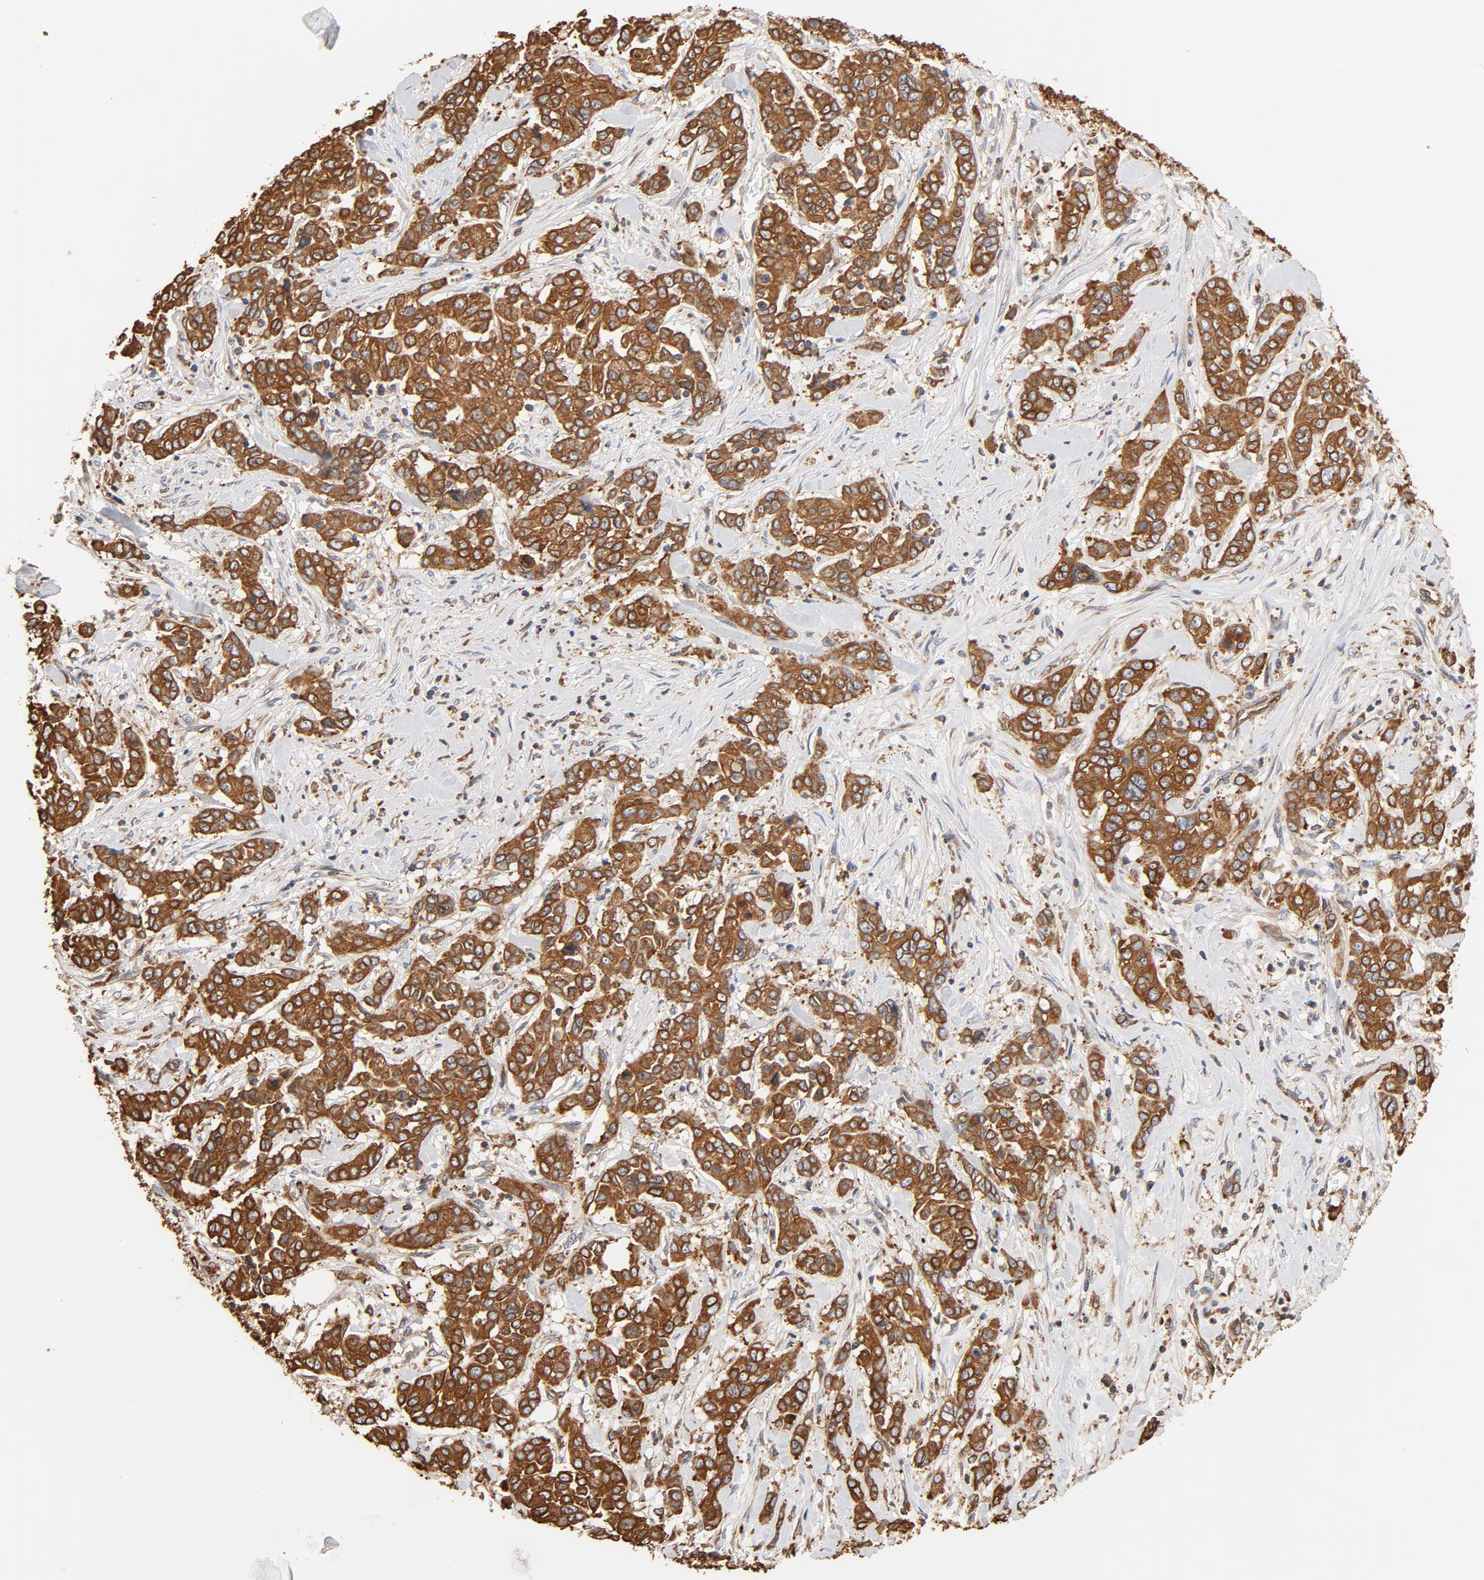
{"staining": {"intensity": "strong", "quantity": ">75%", "location": "cytoplasmic/membranous"}, "tissue": "pancreatic cancer", "cell_type": "Tumor cells", "image_type": "cancer", "snomed": [{"axis": "morphology", "description": "Adenocarcinoma, NOS"}, {"axis": "topography", "description": "Pancreas"}], "caption": "Protein staining of adenocarcinoma (pancreatic) tissue reveals strong cytoplasmic/membranous positivity in about >75% of tumor cells. Immunohistochemistry stains the protein of interest in brown and the nuclei are stained blue.", "gene": "BCAP31", "patient": {"sex": "female", "age": 52}}